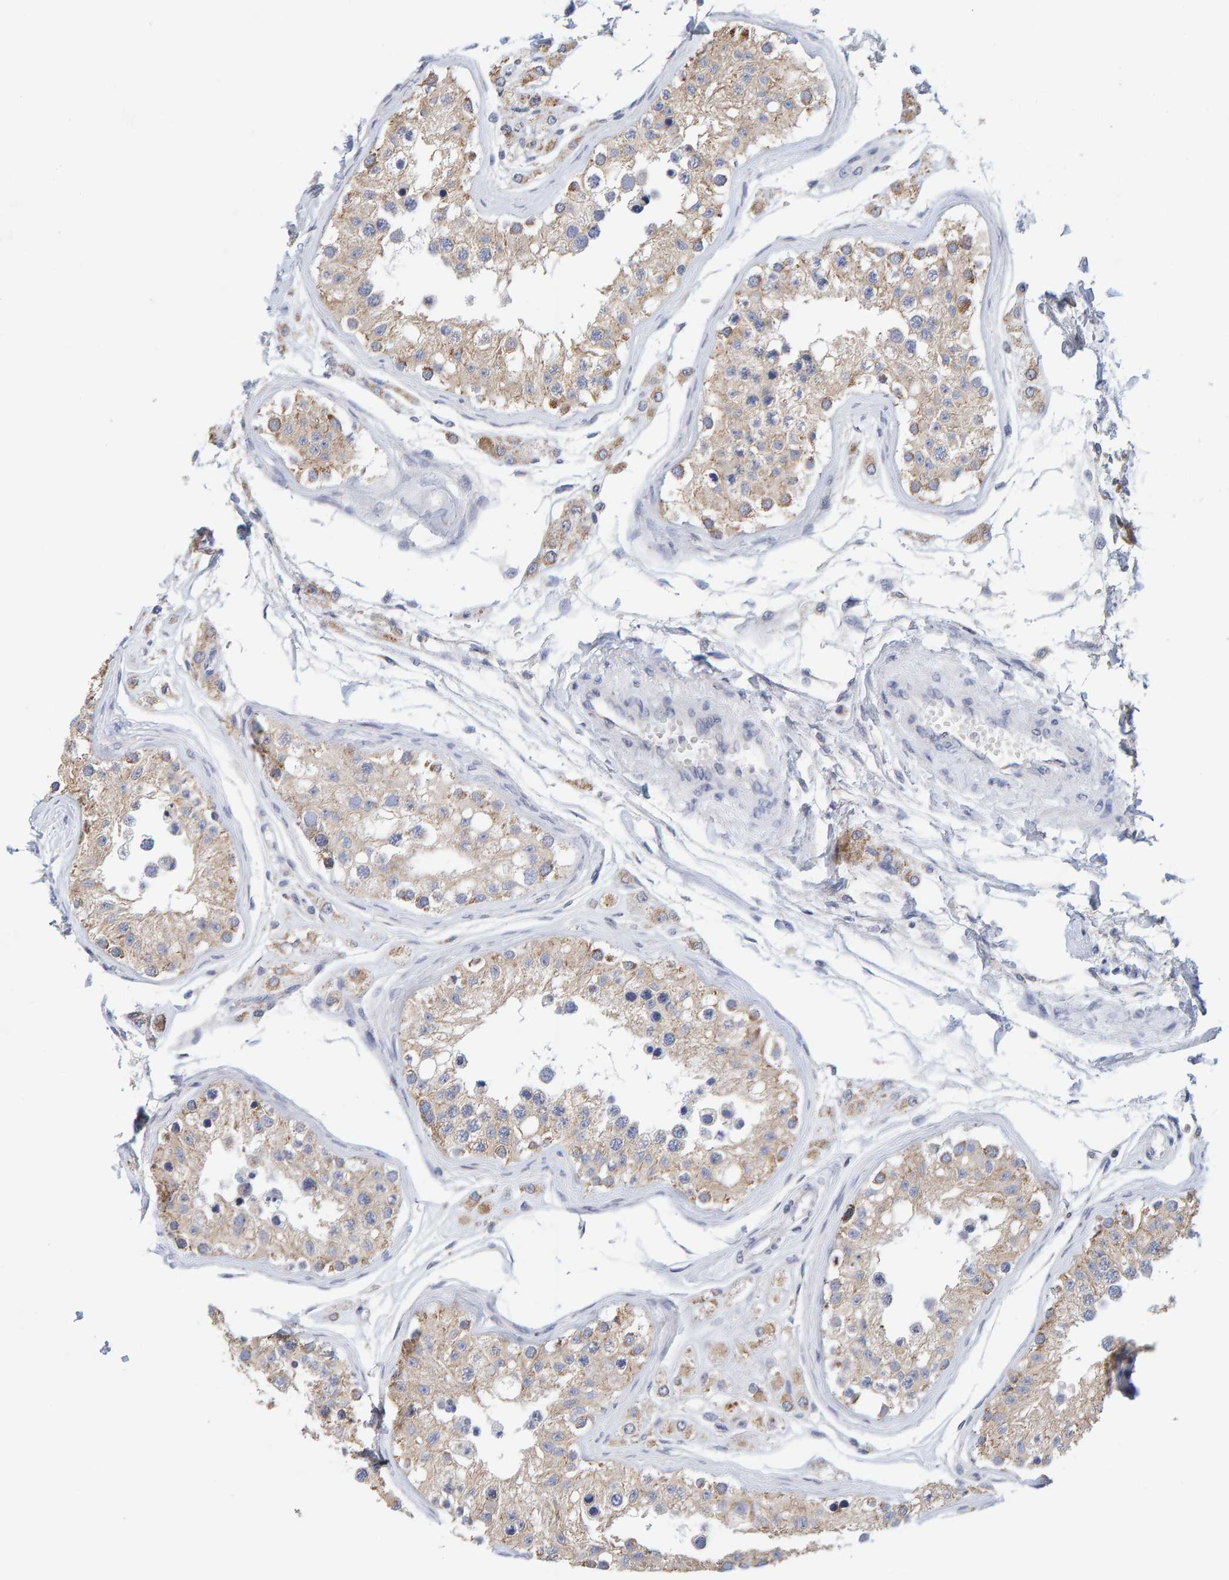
{"staining": {"intensity": "moderate", "quantity": ">75%", "location": "cytoplasmic/membranous"}, "tissue": "testis", "cell_type": "Cells in seminiferous ducts", "image_type": "normal", "snomed": [{"axis": "morphology", "description": "Normal tissue, NOS"}, {"axis": "morphology", "description": "Adenocarcinoma, metastatic, NOS"}, {"axis": "topography", "description": "Testis"}], "caption": "IHC (DAB) staining of unremarkable human testis shows moderate cytoplasmic/membranous protein expression in approximately >75% of cells in seminiferous ducts. (DAB IHC with brightfield microscopy, high magnification).", "gene": "SGPL1", "patient": {"sex": "male", "age": 26}}